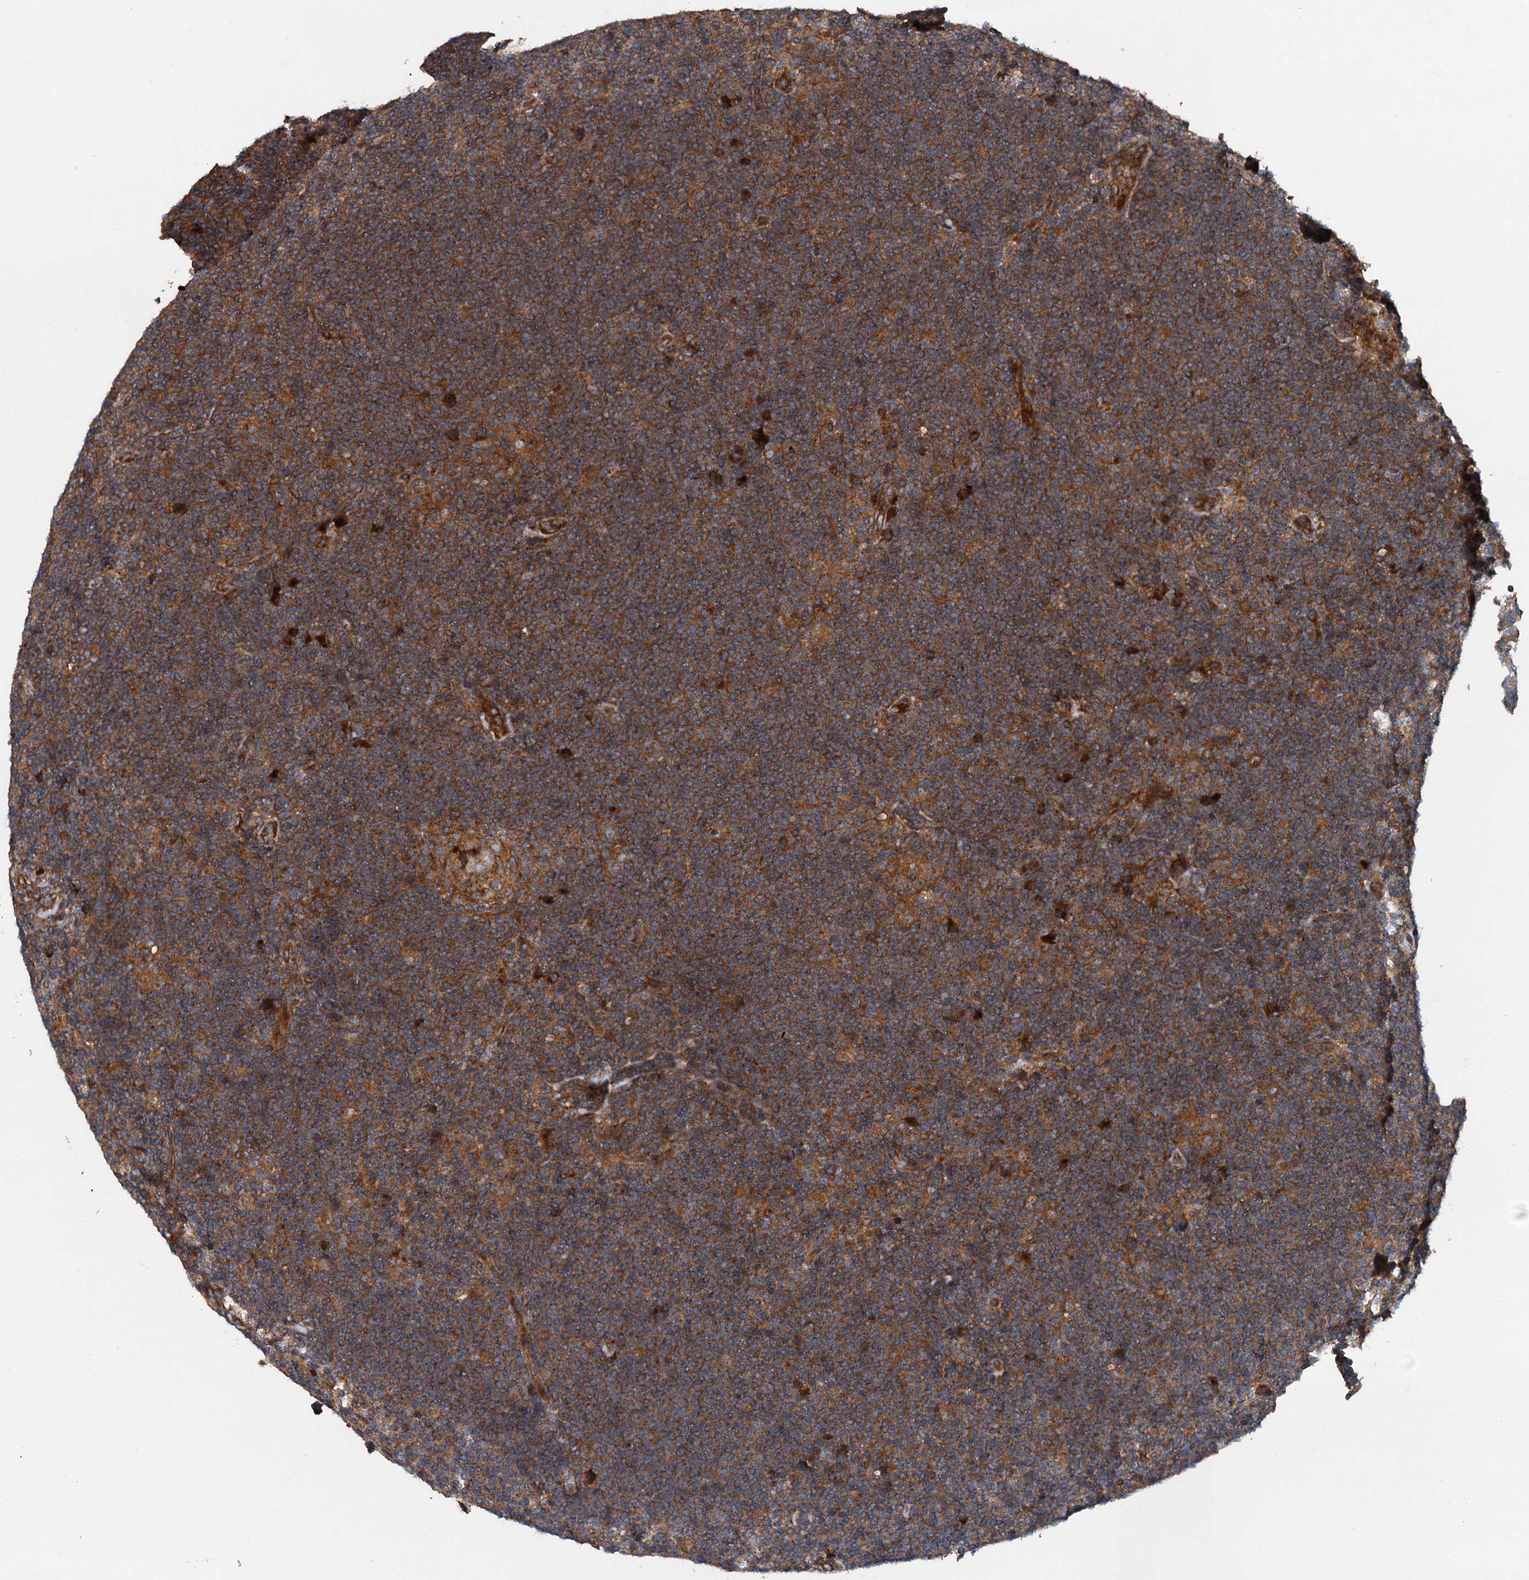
{"staining": {"intensity": "moderate", "quantity": ">75%", "location": "cytoplasmic/membranous"}, "tissue": "lymphoma", "cell_type": "Tumor cells", "image_type": "cancer", "snomed": [{"axis": "morphology", "description": "Hodgkin's disease, NOS"}, {"axis": "topography", "description": "Lymph node"}], "caption": "Human lymphoma stained for a protein (brown) demonstrates moderate cytoplasmic/membranous positive staining in approximately >75% of tumor cells.", "gene": "COG3", "patient": {"sex": "female", "age": 57}}